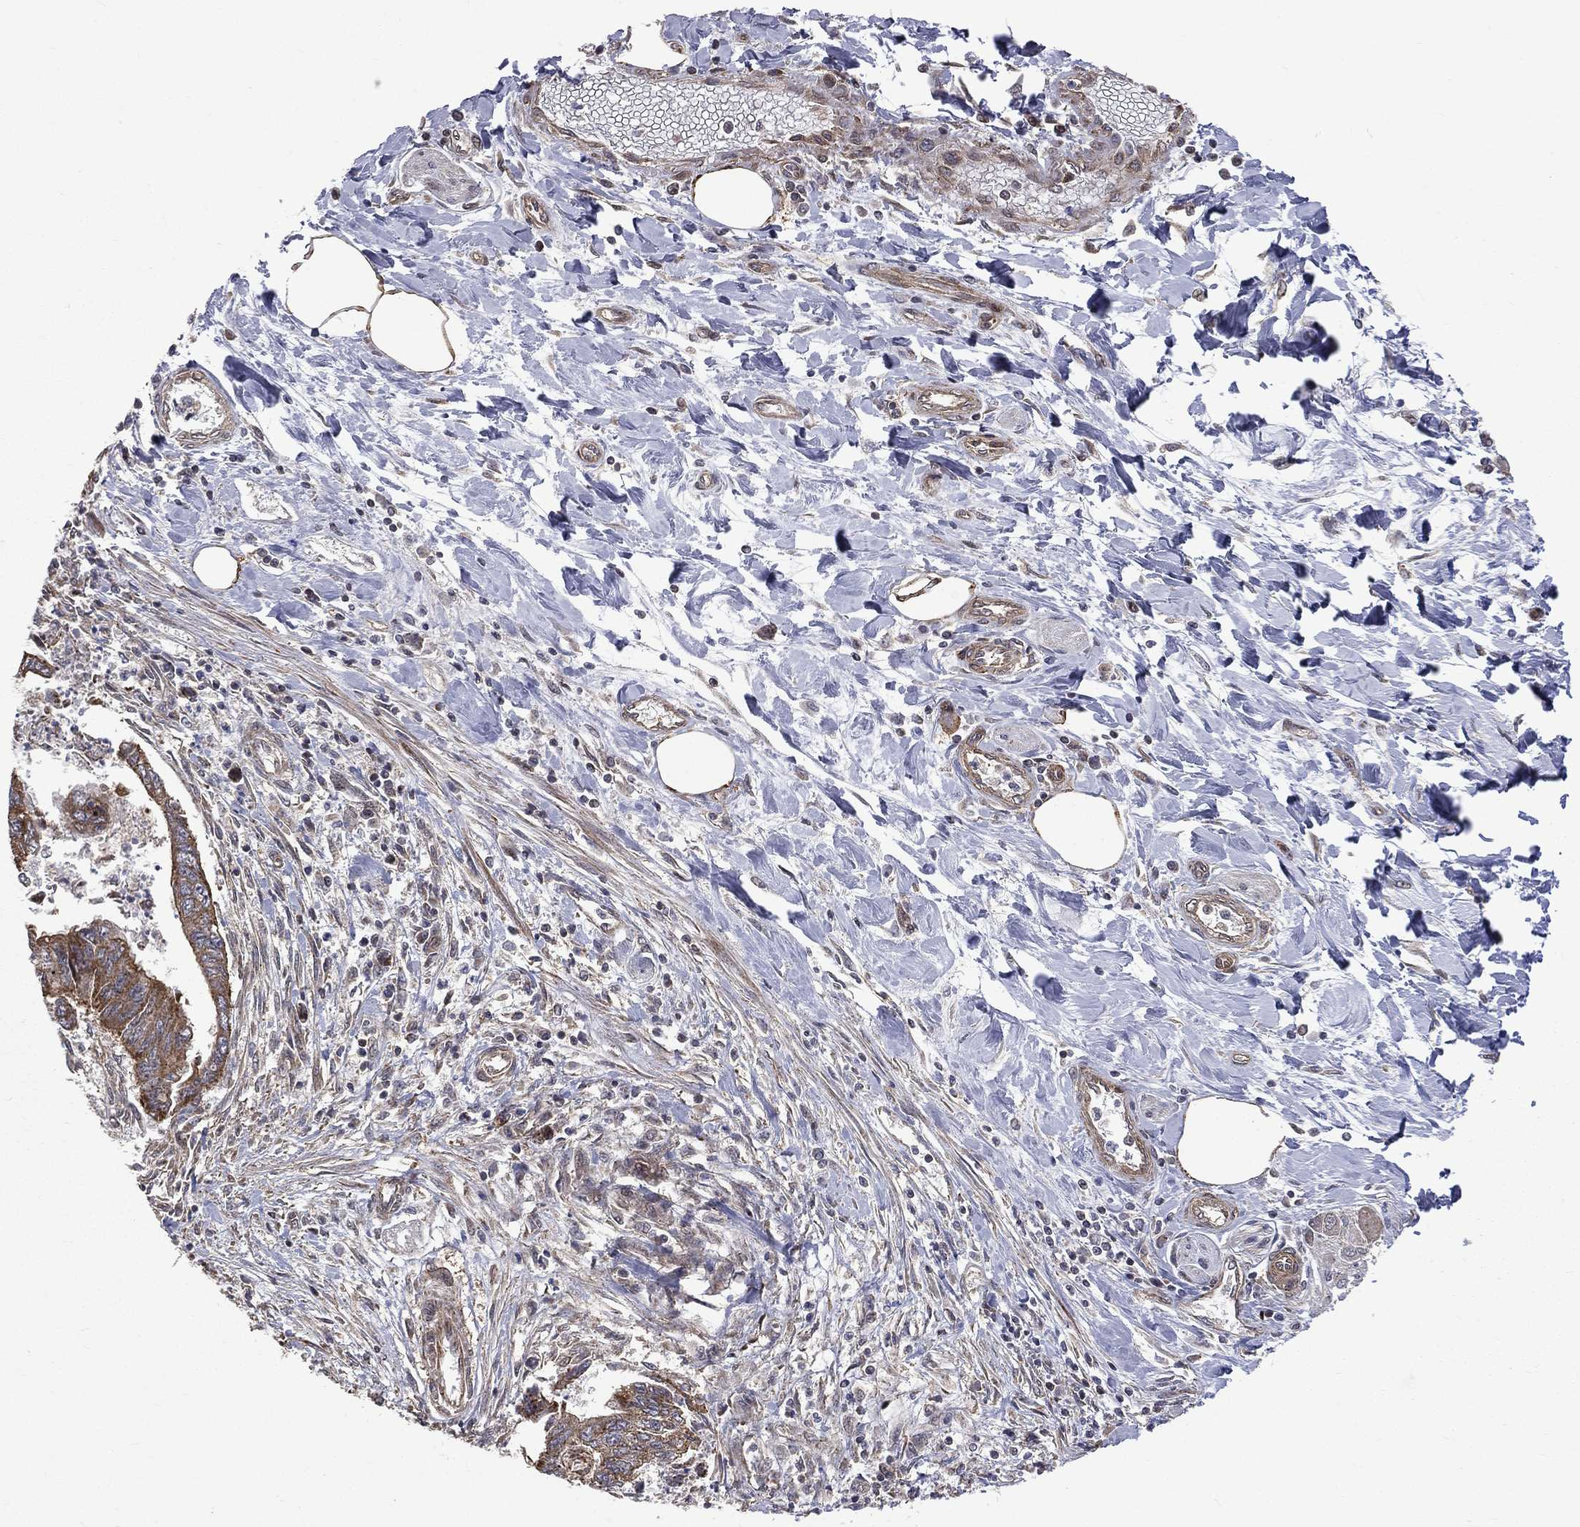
{"staining": {"intensity": "negative", "quantity": "none", "location": "none"}, "tissue": "colorectal cancer", "cell_type": "Tumor cells", "image_type": "cancer", "snomed": [{"axis": "morphology", "description": "Adenocarcinoma, NOS"}, {"axis": "topography", "description": "Colon"}], "caption": "A histopathology image of human adenocarcinoma (colorectal) is negative for staining in tumor cells.", "gene": "GIMAP6", "patient": {"sex": "female", "age": 65}}